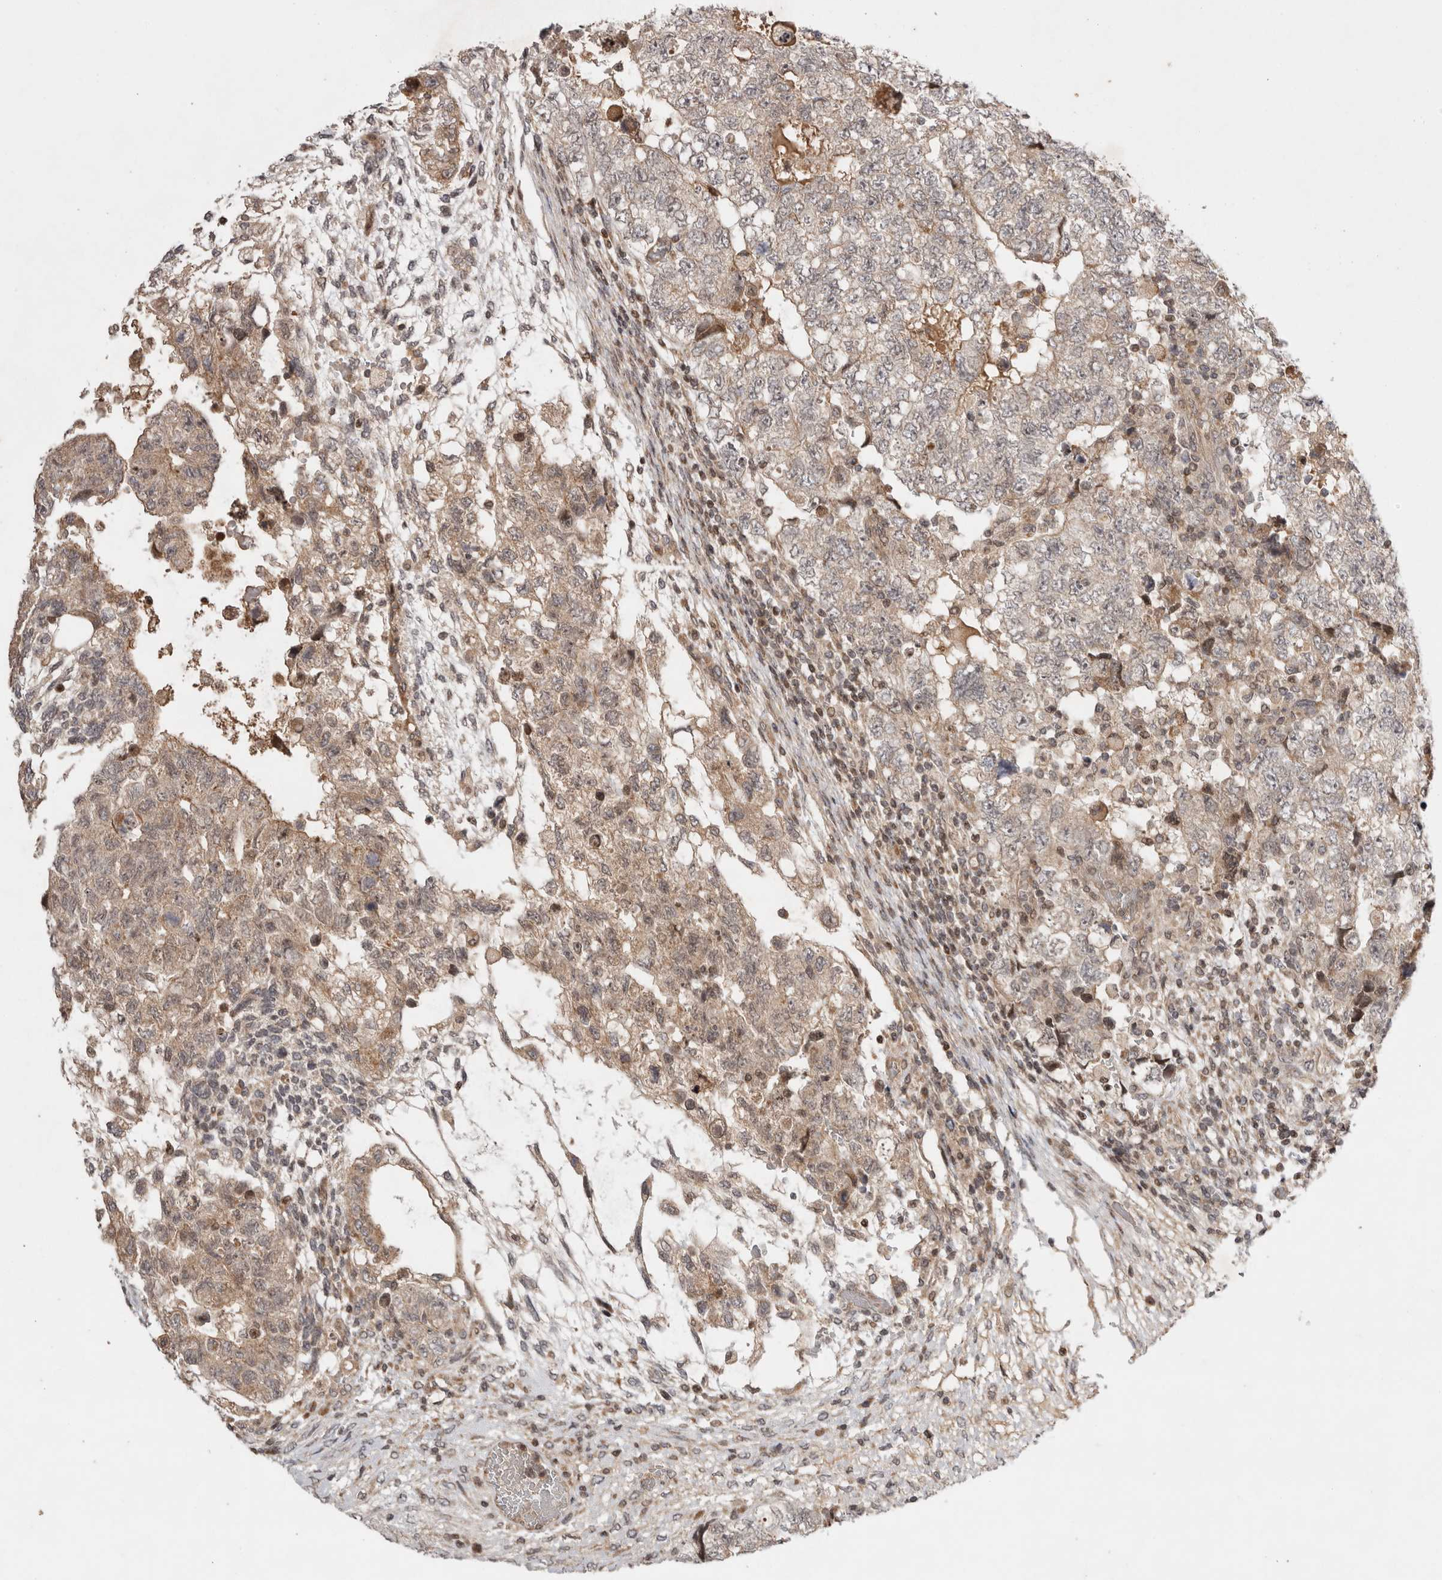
{"staining": {"intensity": "weak", "quantity": "25%-75%", "location": "cytoplasmic/membranous,nuclear"}, "tissue": "testis cancer", "cell_type": "Tumor cells", "image_type": "cancer", "snomed": [{"axis": "morphology", "description": "Carcinoma, Embryonal, NOS"}, {"axis": "topography", "description": "Testis"}], "caption": "An image of human embryonal carcinoma (testis) stained for a protein shows weak cytoplasmic/membranous and nuclear brown staining in tumor cells. (DAB (3,3'-diaminobenzidine) IHC, brown staining for protein, blue staining for nuclei).", "gene": "EIF2AK1", "patient": {"sex": "male", "age": 36}}